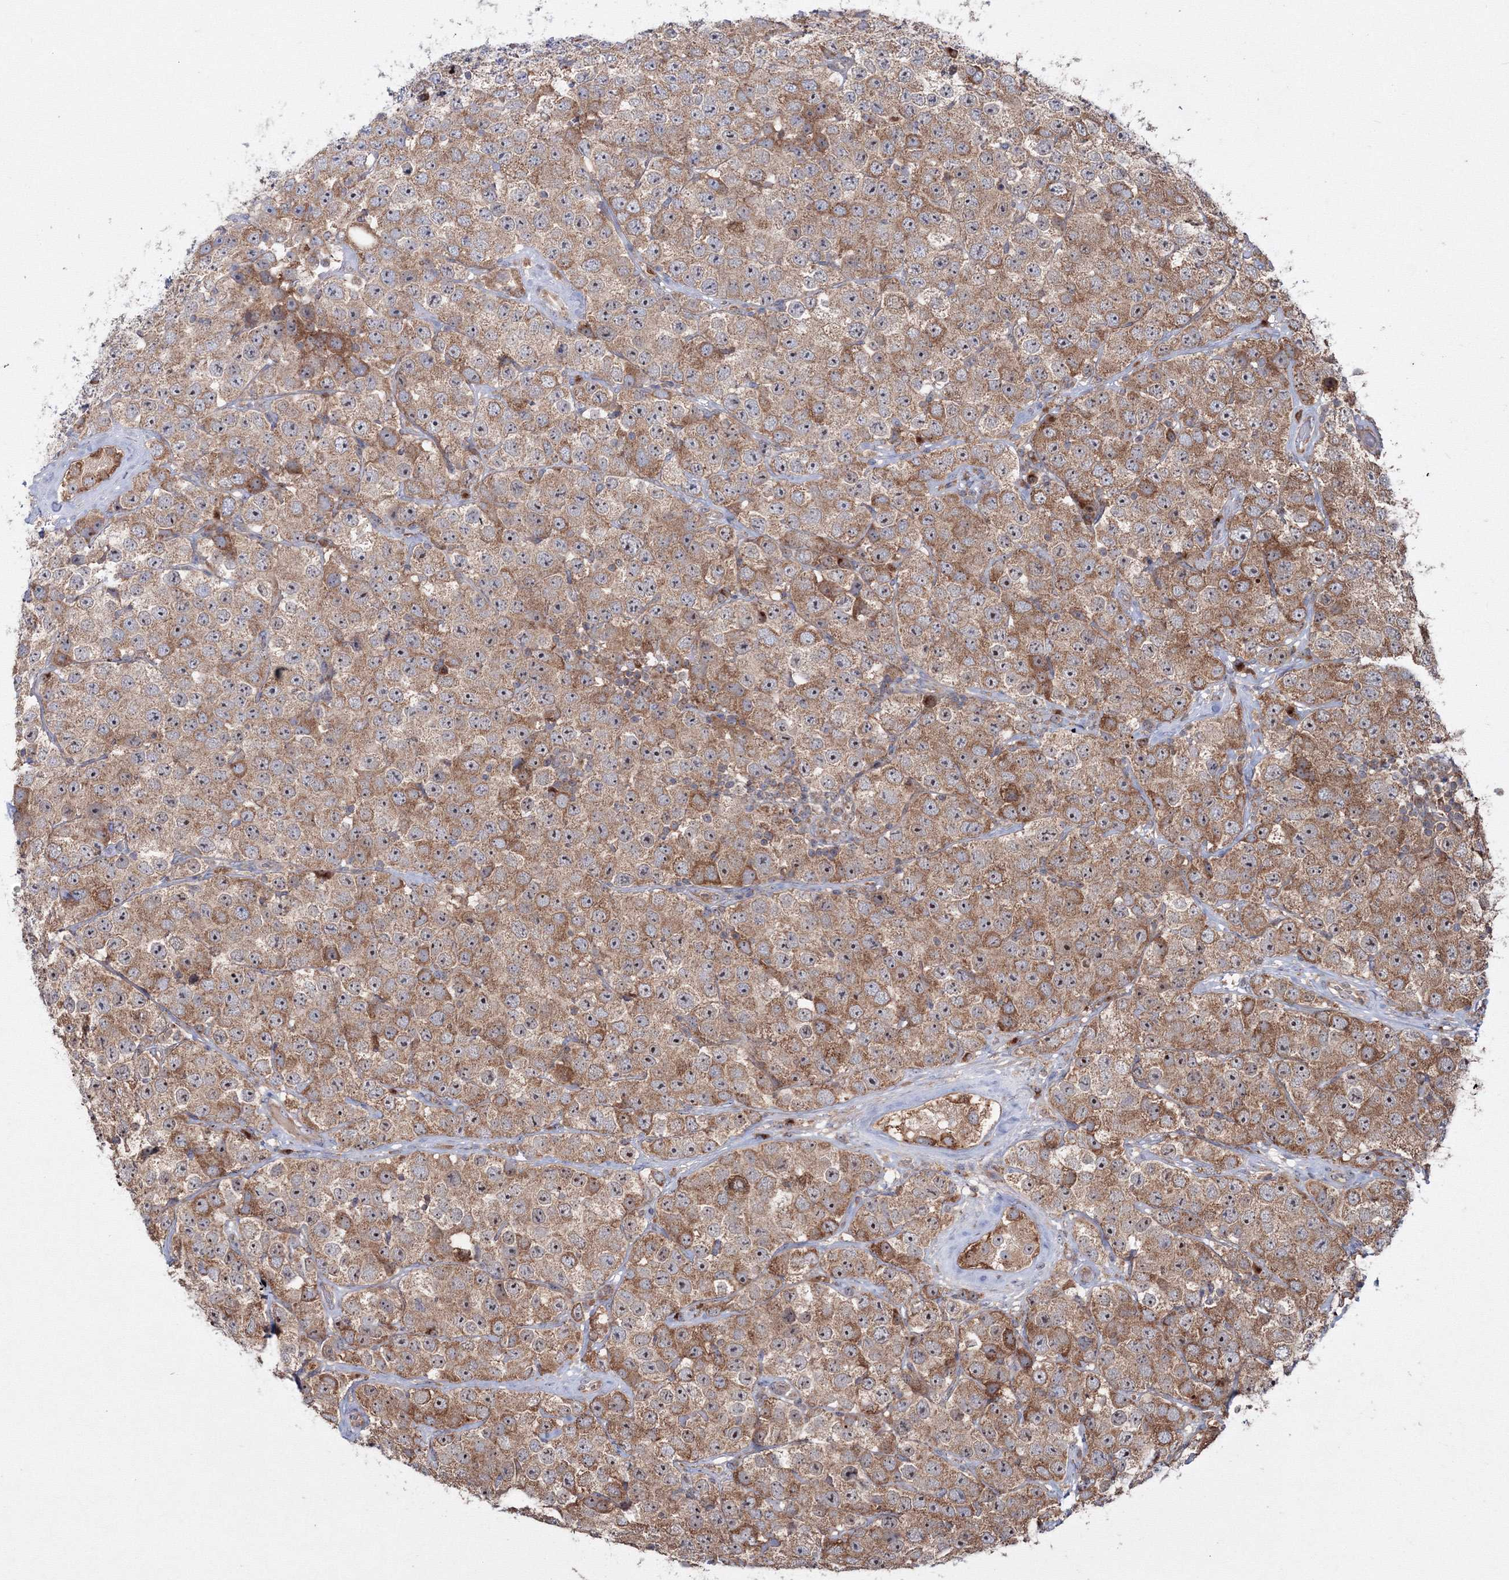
{"staining": {"intensity": "moderate", "quantity": ">75%", "location": "cytoplasmic/membranous"}, "tissue": "testis cancer", "cell_type": "Tumor cells", "image_type": "cancer", "snomed": [{"axis": "morphology", "description": "Seminoma, NOS"}, {"axis": "topography", "description": "Testis"}], "caption": "An IHC micrograph of neoplastic tissue is shown. Protein staining in brown shows moderate cytoplasmic/membranous positivity in seminoma (testis) within tumor cells.", "gene": "PEX13", "patient": {"sex": "male", "age": 28}}